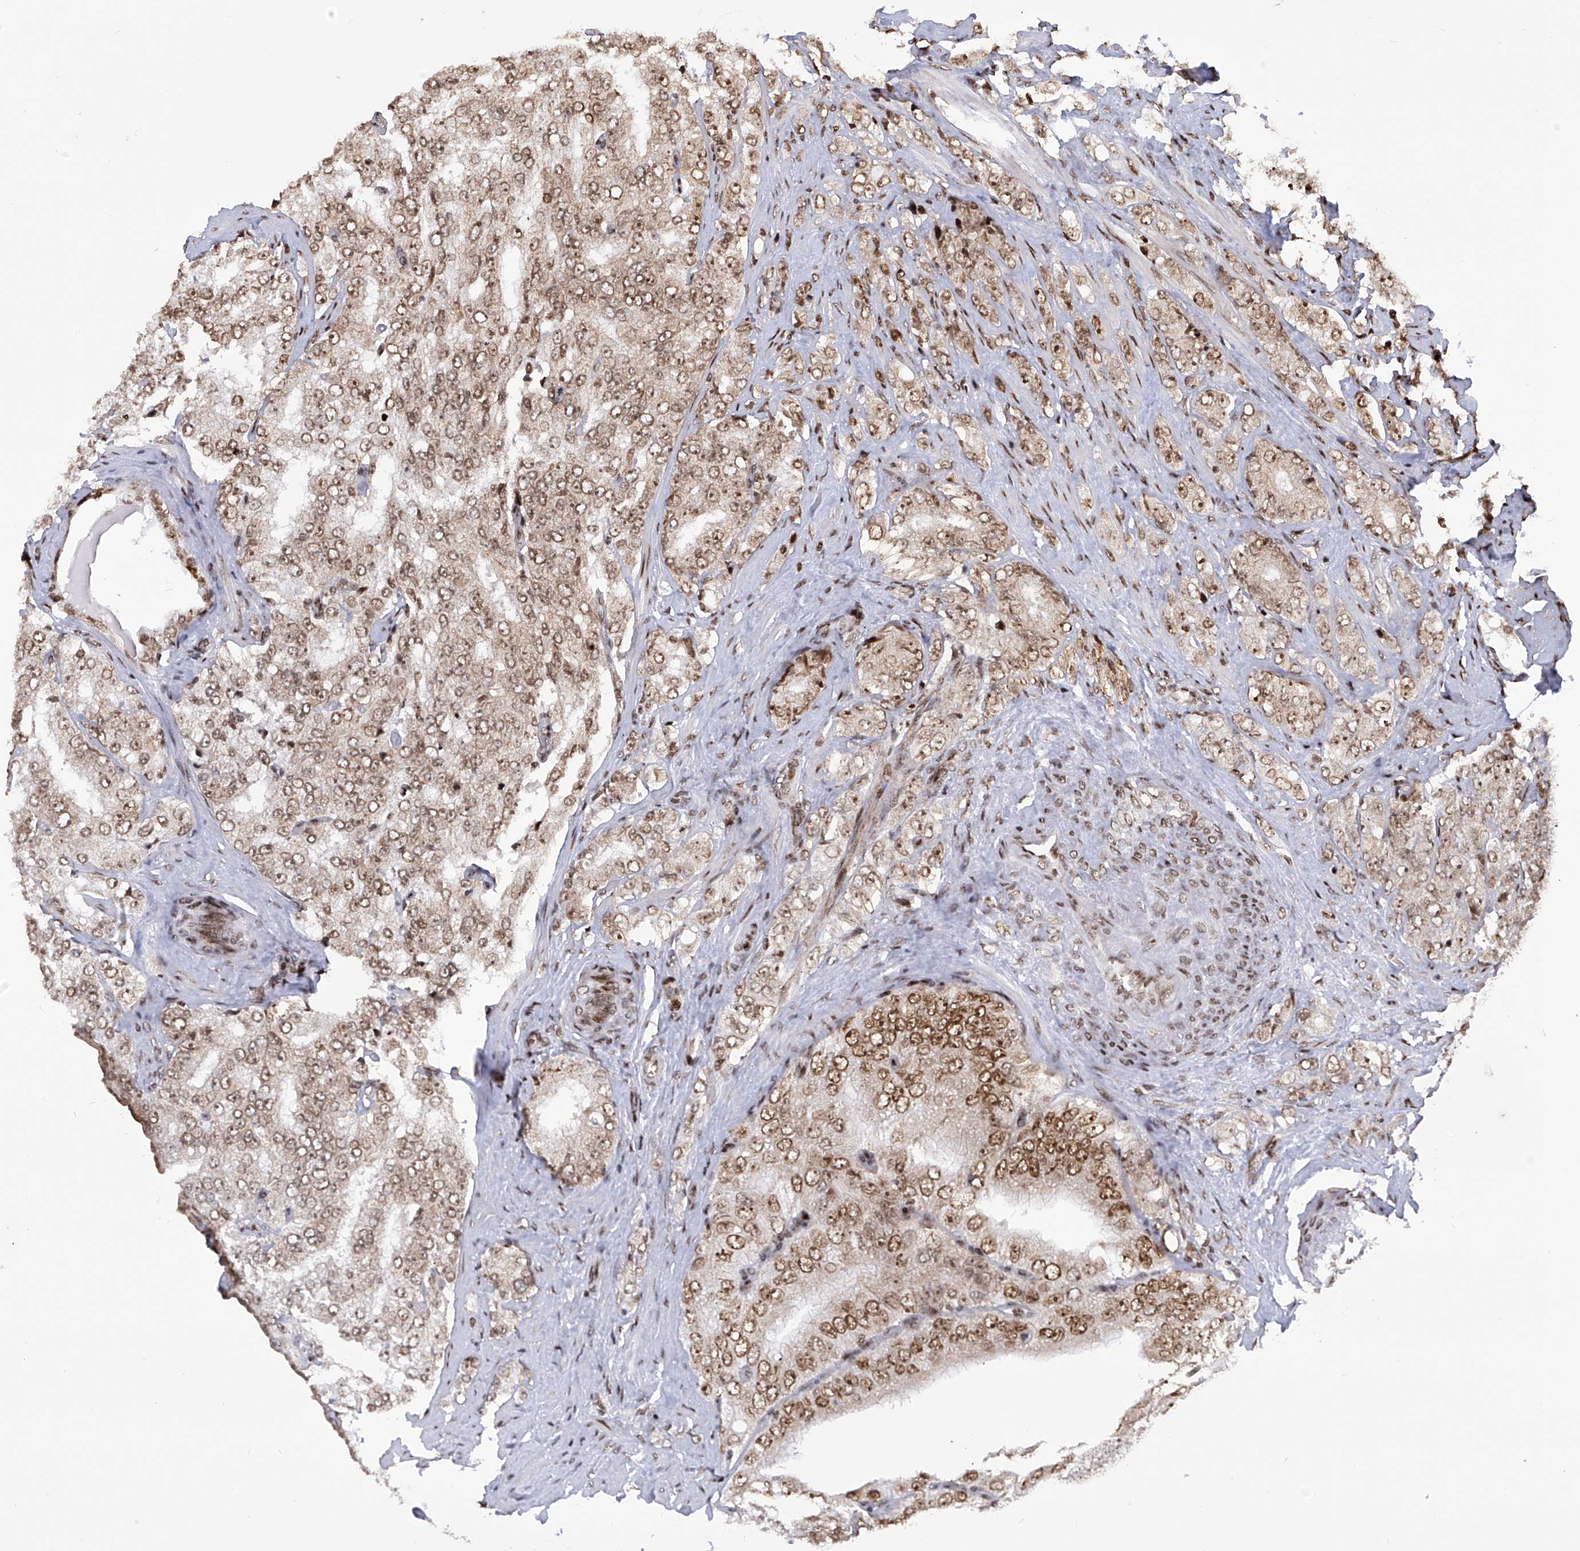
{"staining": {"intensity": "moderate", "quantity": ">75%", "location": "nuclear"}, "tissue": "prostate cancer", "cell_type": "Tumor cells", "image_type": "cancer", "snomed": [{"axis": "morphology", "description": "Adenocarcinoma, High grade"}, {"axis": "topography", "description": "Prostate"}], "caption": "Tumor cells exhibit moderate nuclear staining in about >75% of cells in prostate cancer. (Stains: DAB in brown, nuclei in blue, Microscopy: brightfield microscopy at high magnification).", "gene": "PAK1IP1", "patient": {"sex": "male", "age": 58}}